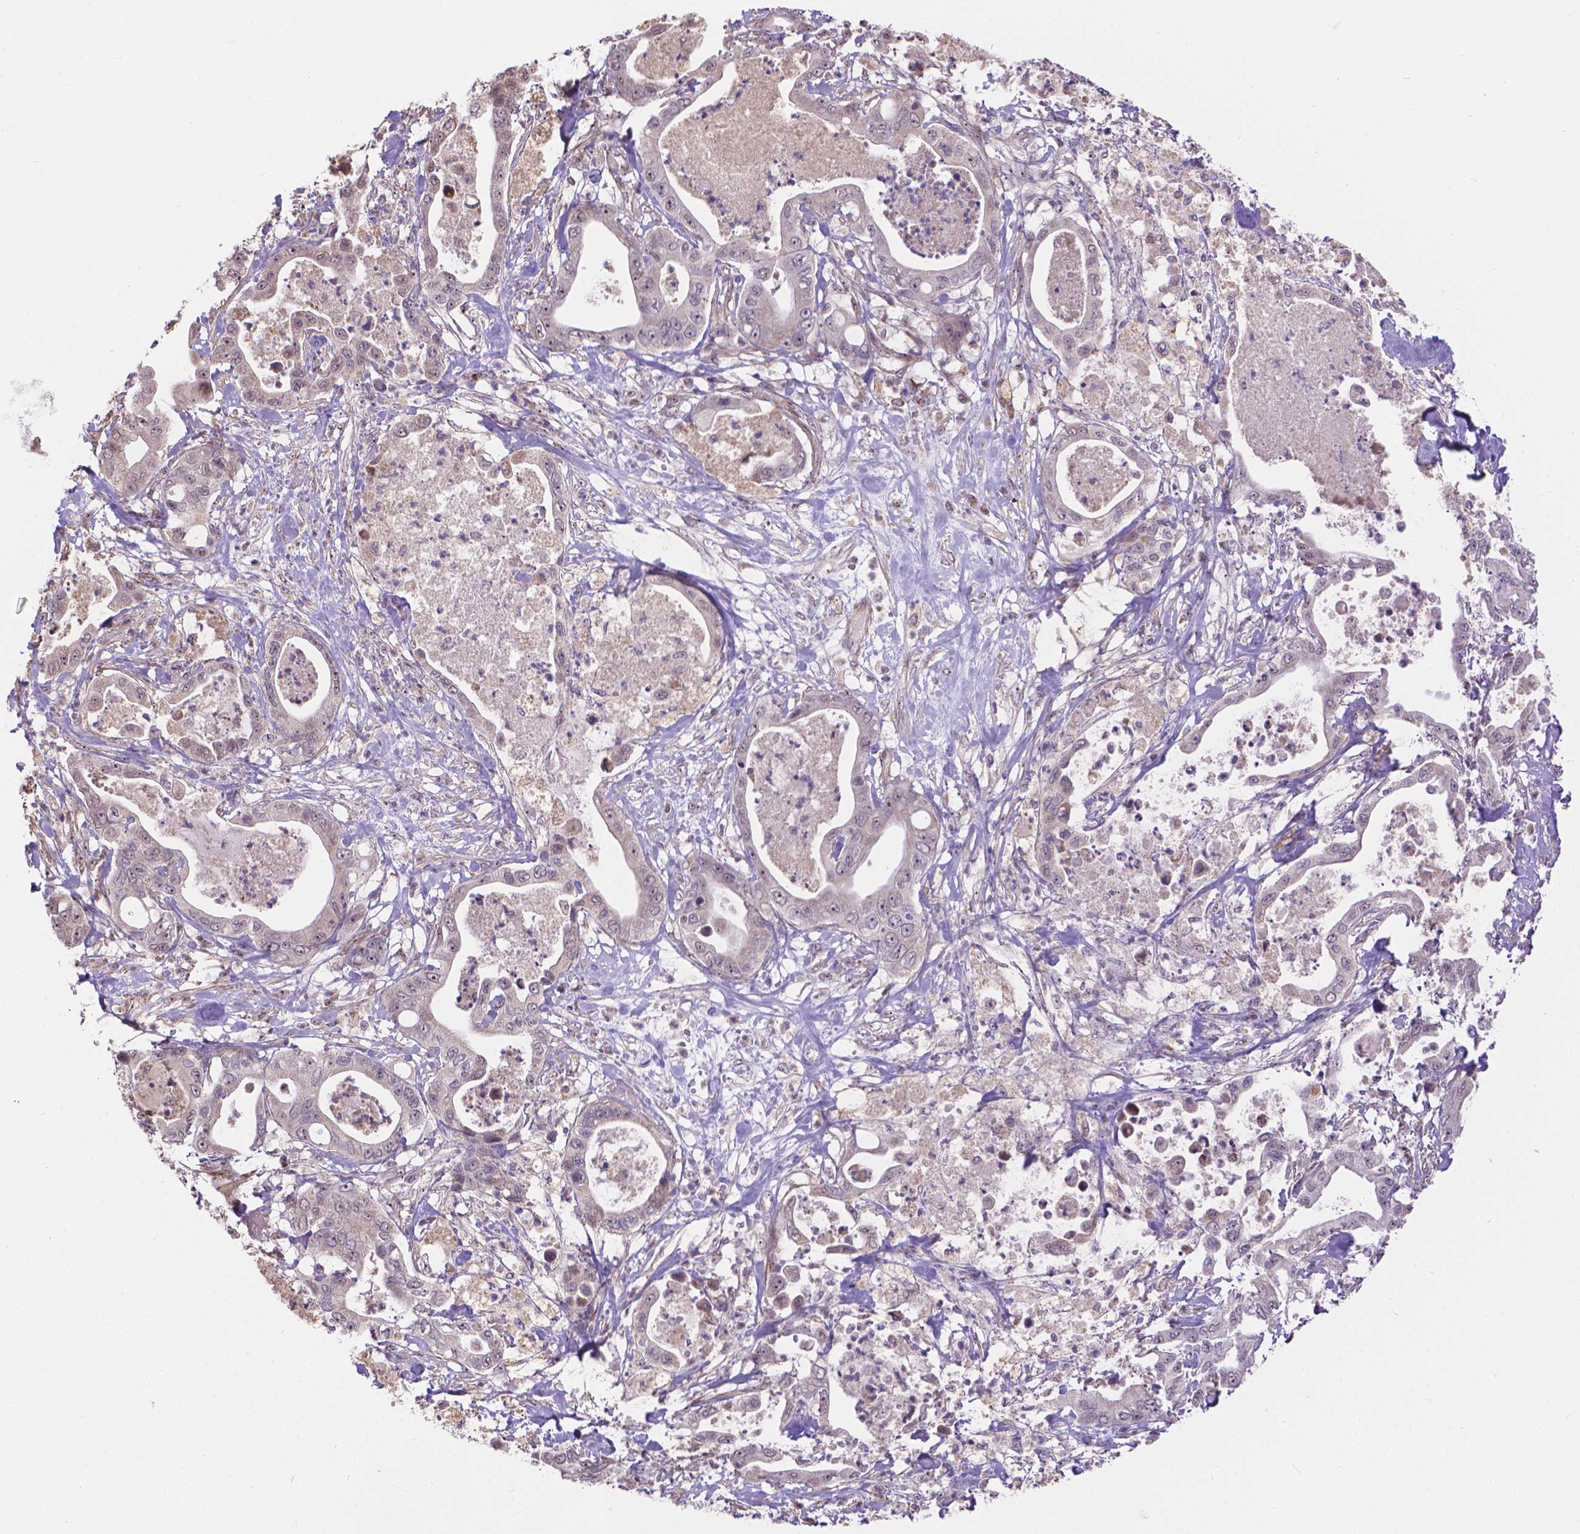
{"staining": {"intensity": "negative", "quantity": "none", "location": "none"}, "tissue": "pancreatic cancer", "cell_type": "Tumor cells", "image_type": "cancer", "snomed": [{"axis": "morphology", "description": "Adenocarcinoma, NOS"}, {"axis": "topography", "description": "Pancreas"}], "caption": "Immunohistochemical staining of pancreatic adenocarcinoma displays no significant expression in tumor cells. (DAB immunohistochemistry with hematoxylin counter stain).", "gene": "TMEM135", "patient": {"sex": "male", "age": 71}}